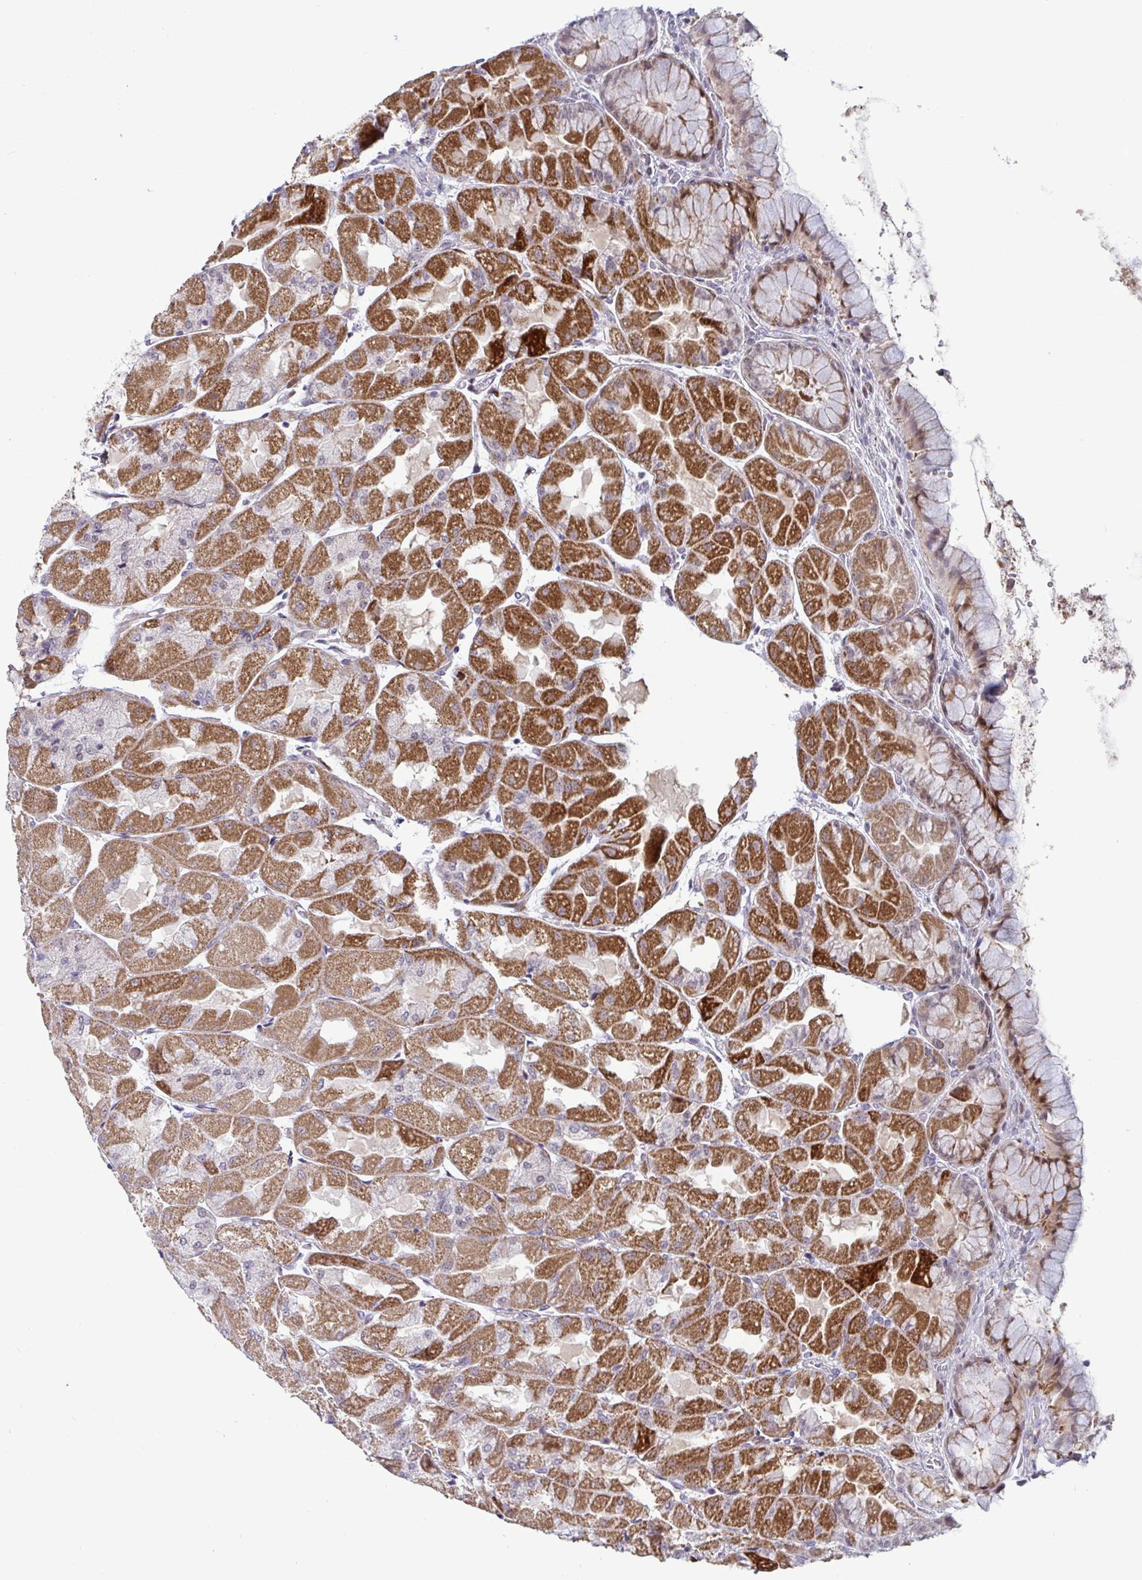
{"staining": {"intensity": "strong", "quantity": "25%-75%", "location": "cytoplasmic/membranous"}, "tissue": "stomach", "cell_type": "Glandular cells", "image_type": "normal", "snomed": [{"axis": "morphology", "description": "Normal tissue, NOS"}, {"axis": "topography", "description": "Stomach"}], "caption": "Immunohistochemical staining of benign human stomach displays high levels of strong cytoplasmic/membranous expression in about 25%-75% of glandular cells. (Brightfield microscopy of DAB IHC at high magnification).", "gene": "DZIP1", "patient": {"sex": "female", "age": 61}}